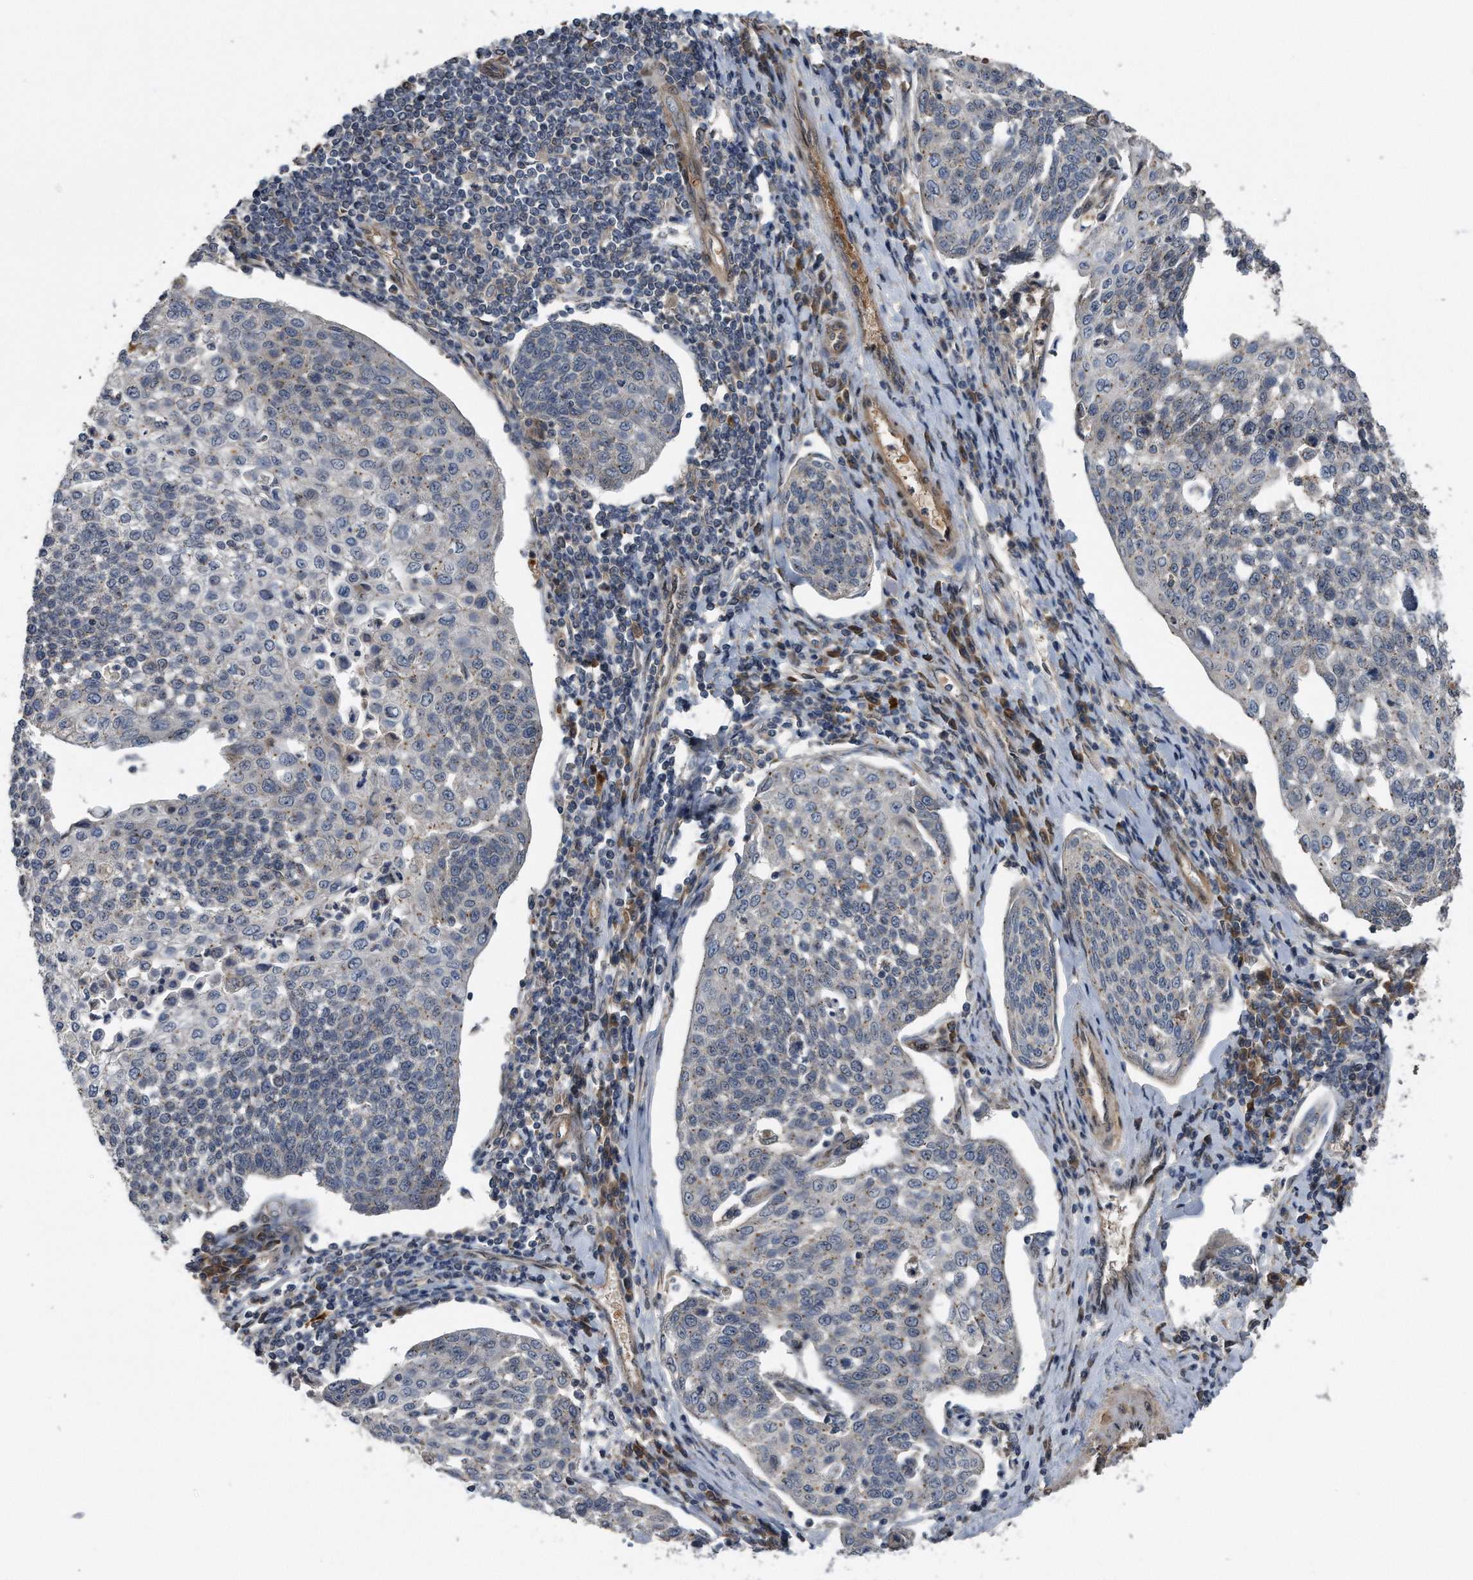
{"staining": {"intensity": "weak", "quantity": "<25%", "location": "cytoplasmic/membranous"}, "tissue": "cervical cancer", "cell_type": "Tumor cells", "image_type": "cancer", "snomed": [{"axis": "morphology", "description": "Squamous cell carcinoma, NOS"}, {"axis": "topography", "description": "Cervix"}], "caption": "There is no significant expression in tumor cells of squamous cell carcinoma (cervical).", "gene": "ZNF79", "patient": {"sex": "female", "age": 34}}